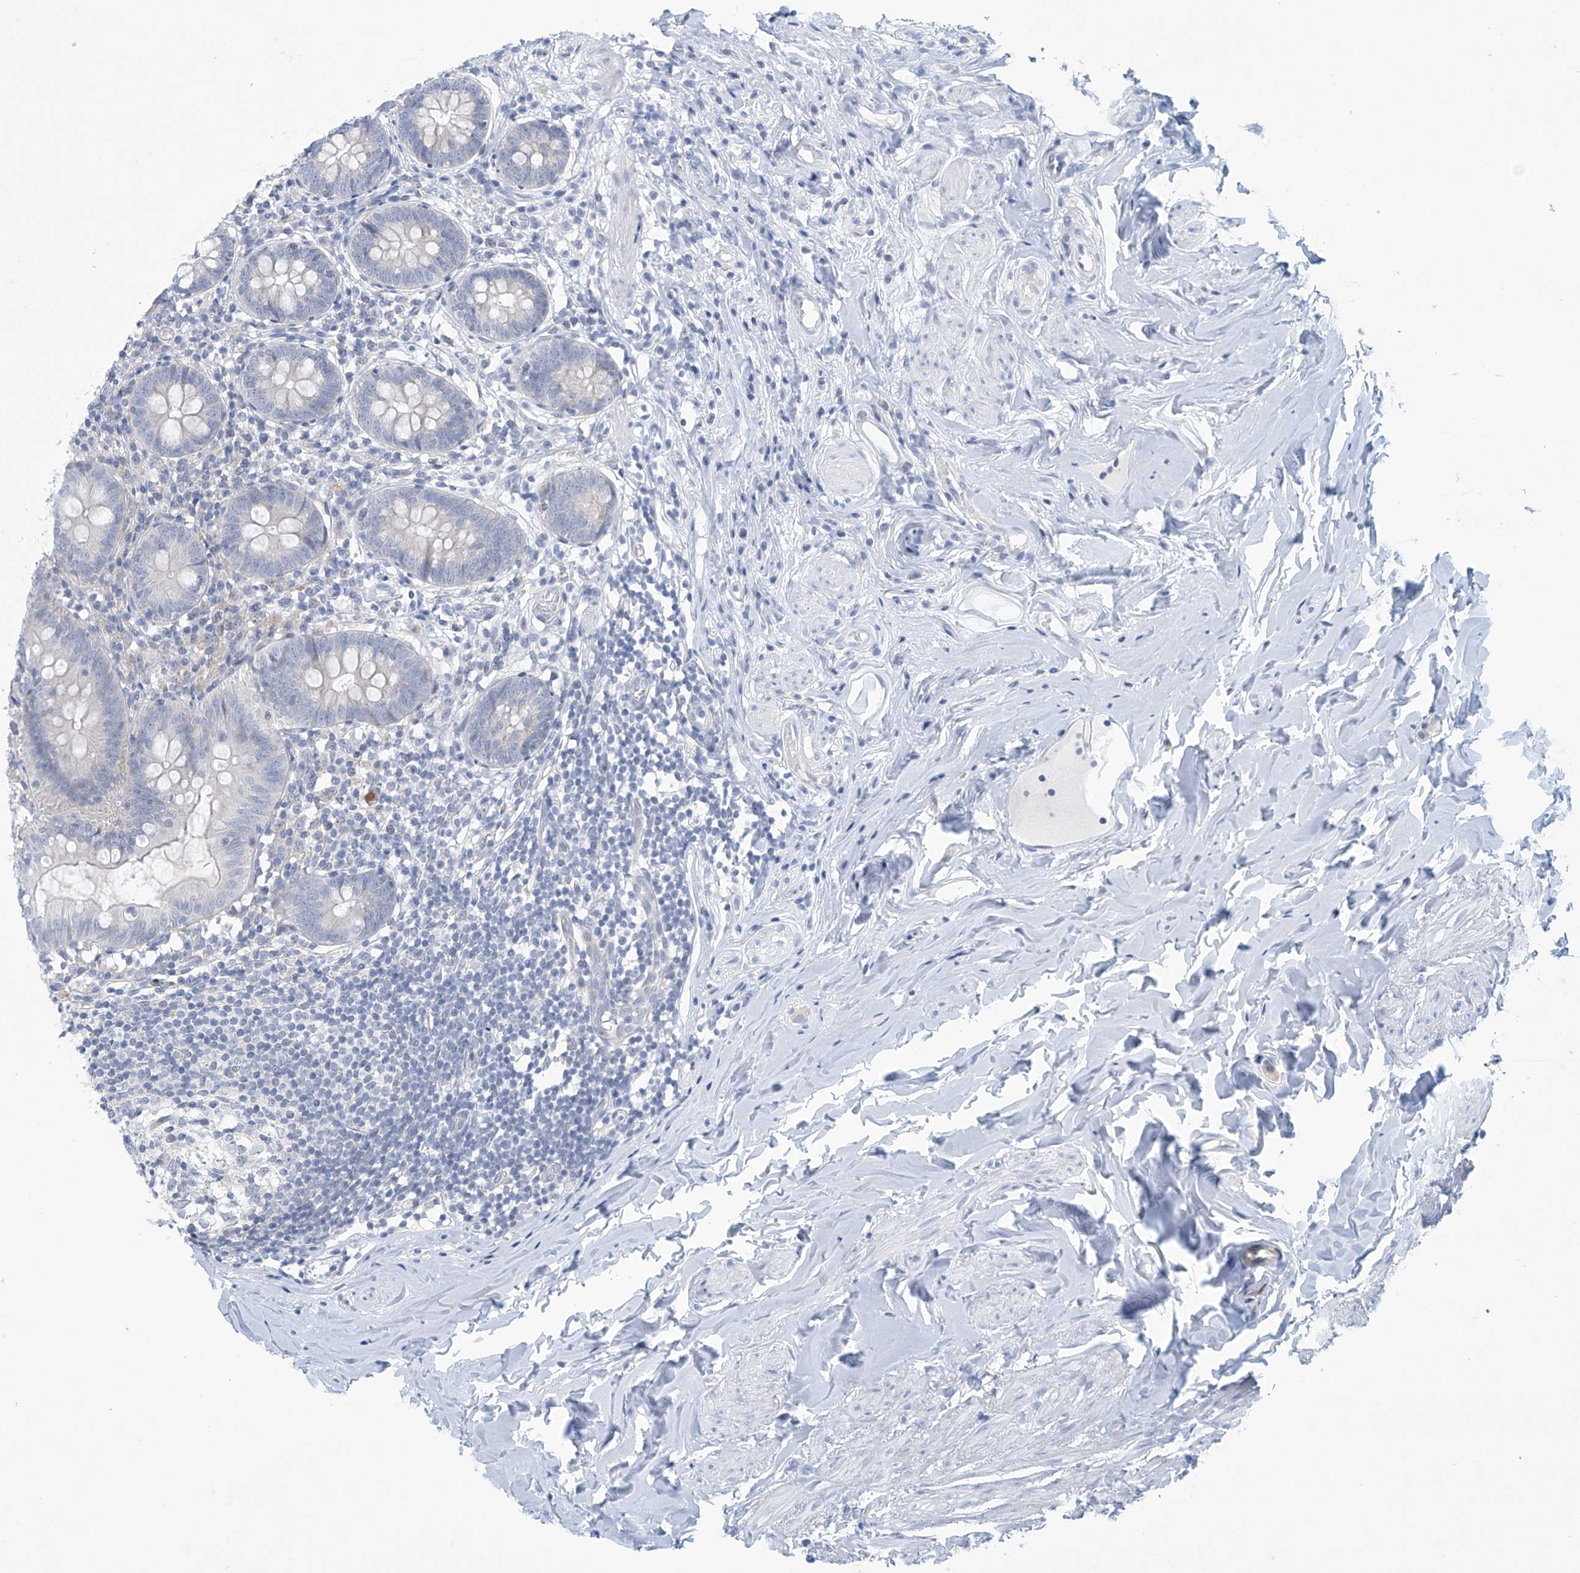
{"staining": {"intensity": "negative", "quantity": "none", "location": "none"}, "tissue": "appendix", "cell_type": "Glandular cells", "image_type": "normal", "snomed": [{"axis": "morphology", "description": "Normal tissue, NOS"}, {"axis": "topography", "description": "Appendix"}], "caption": "DAB (3,3'-diaminobenzidine) immunohistochemical staining of benign human appendix displays no significant staining in glandular cells.", "gene": "SLC35A5", "patient": {"sex": "female", "age": 62}}